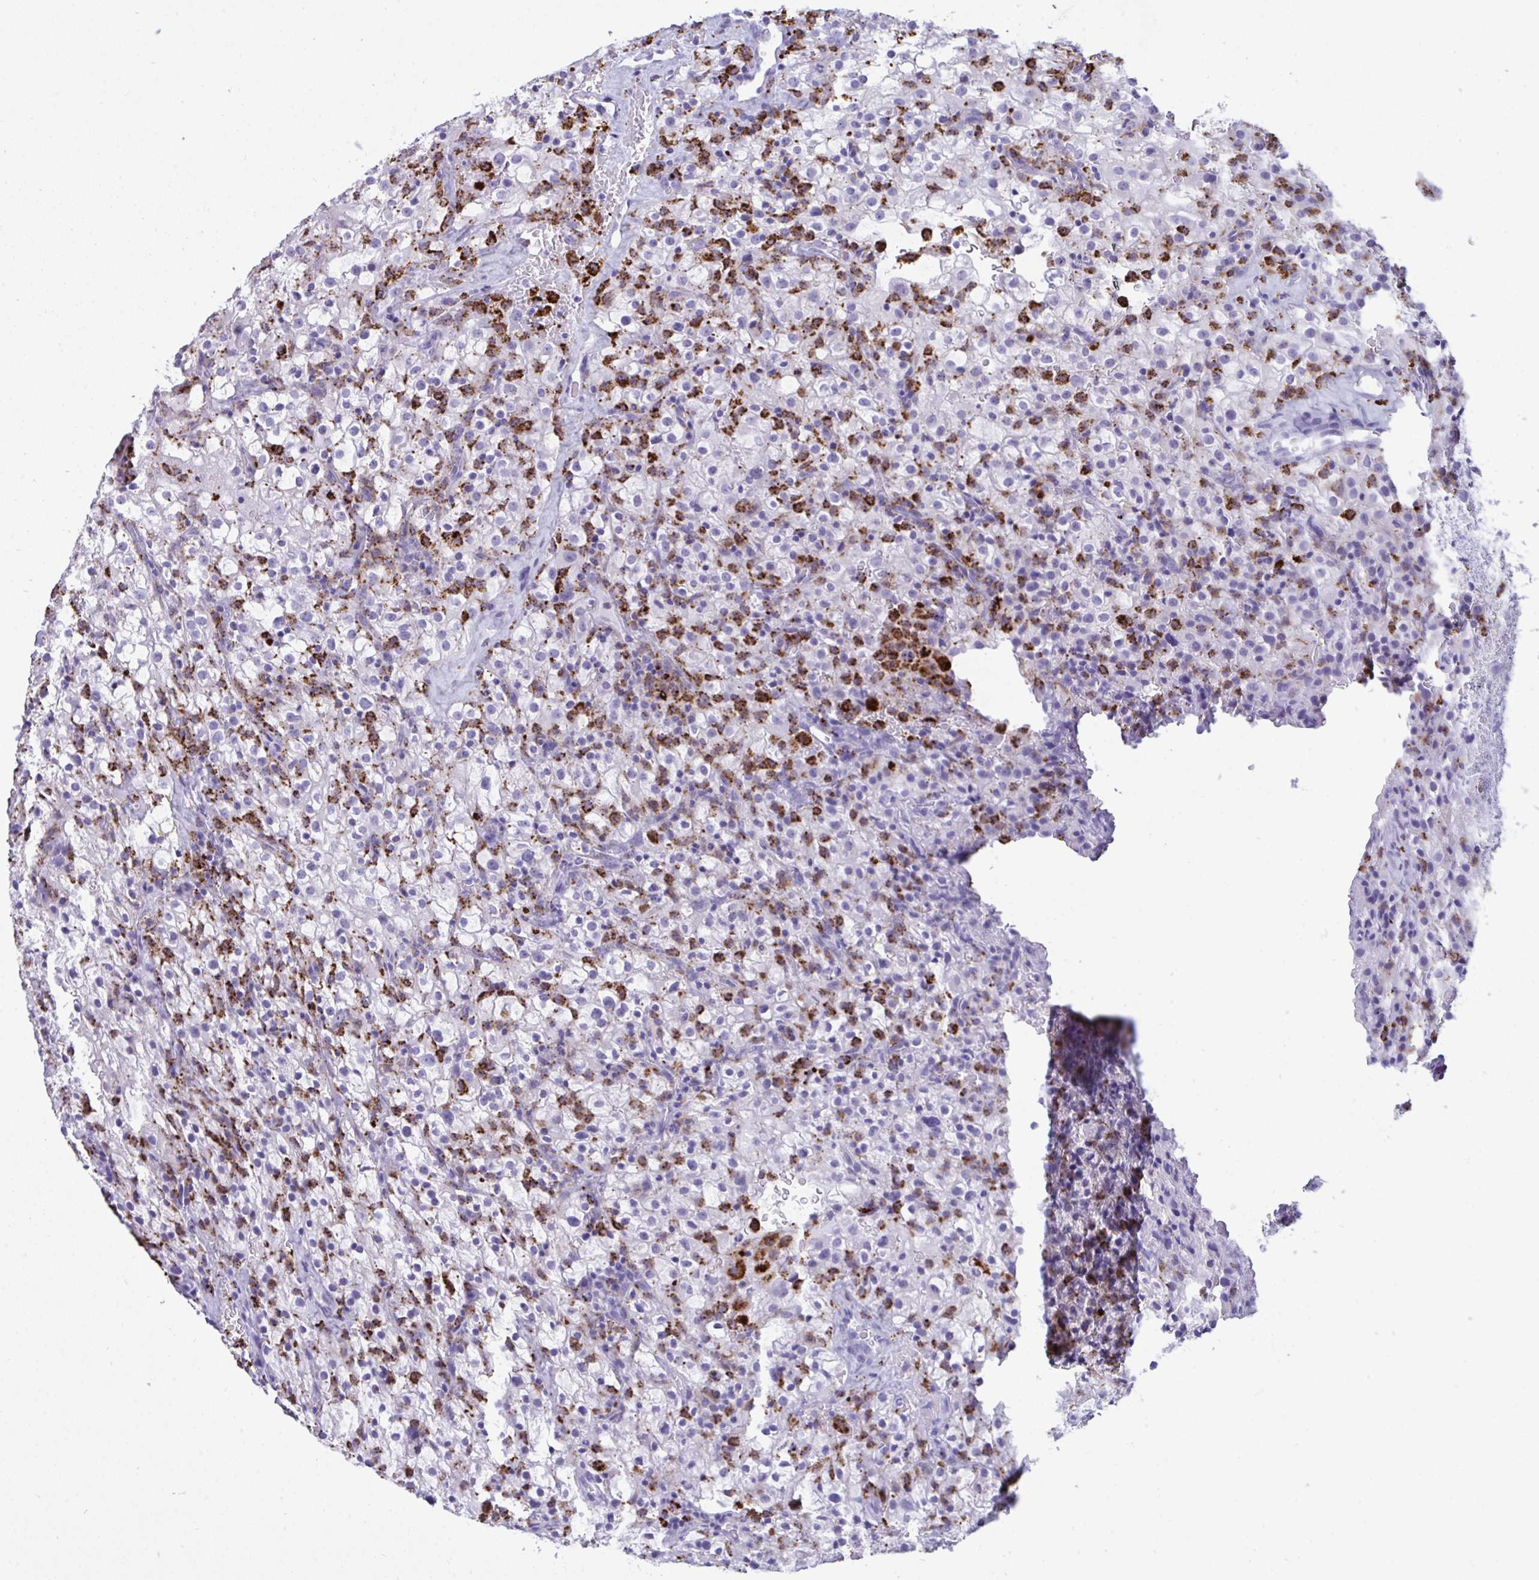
{"staining": {"intensity": "moderate", "quantity": "<25%", "location": "cytoplasmic/membranous"}, "tissue": "renal cancer", "cell_type": "Tumor cells", "image_type": "cancer", "snomed": [{"axis": "morphology", "description": "Adenocarcinoma, NOS"}, {"axis": "topography", "description": "Kidney"}], "caption": "Renal adenocarcinoma stained for a protein demonstrates moderate cytoplasmic/membranous positivity in tumor cells. (DAB IHC, brown staining for protein, blue staining for nuclei).", "gene": "CPVL", "patient": {"sex": "female", "age": 74}}